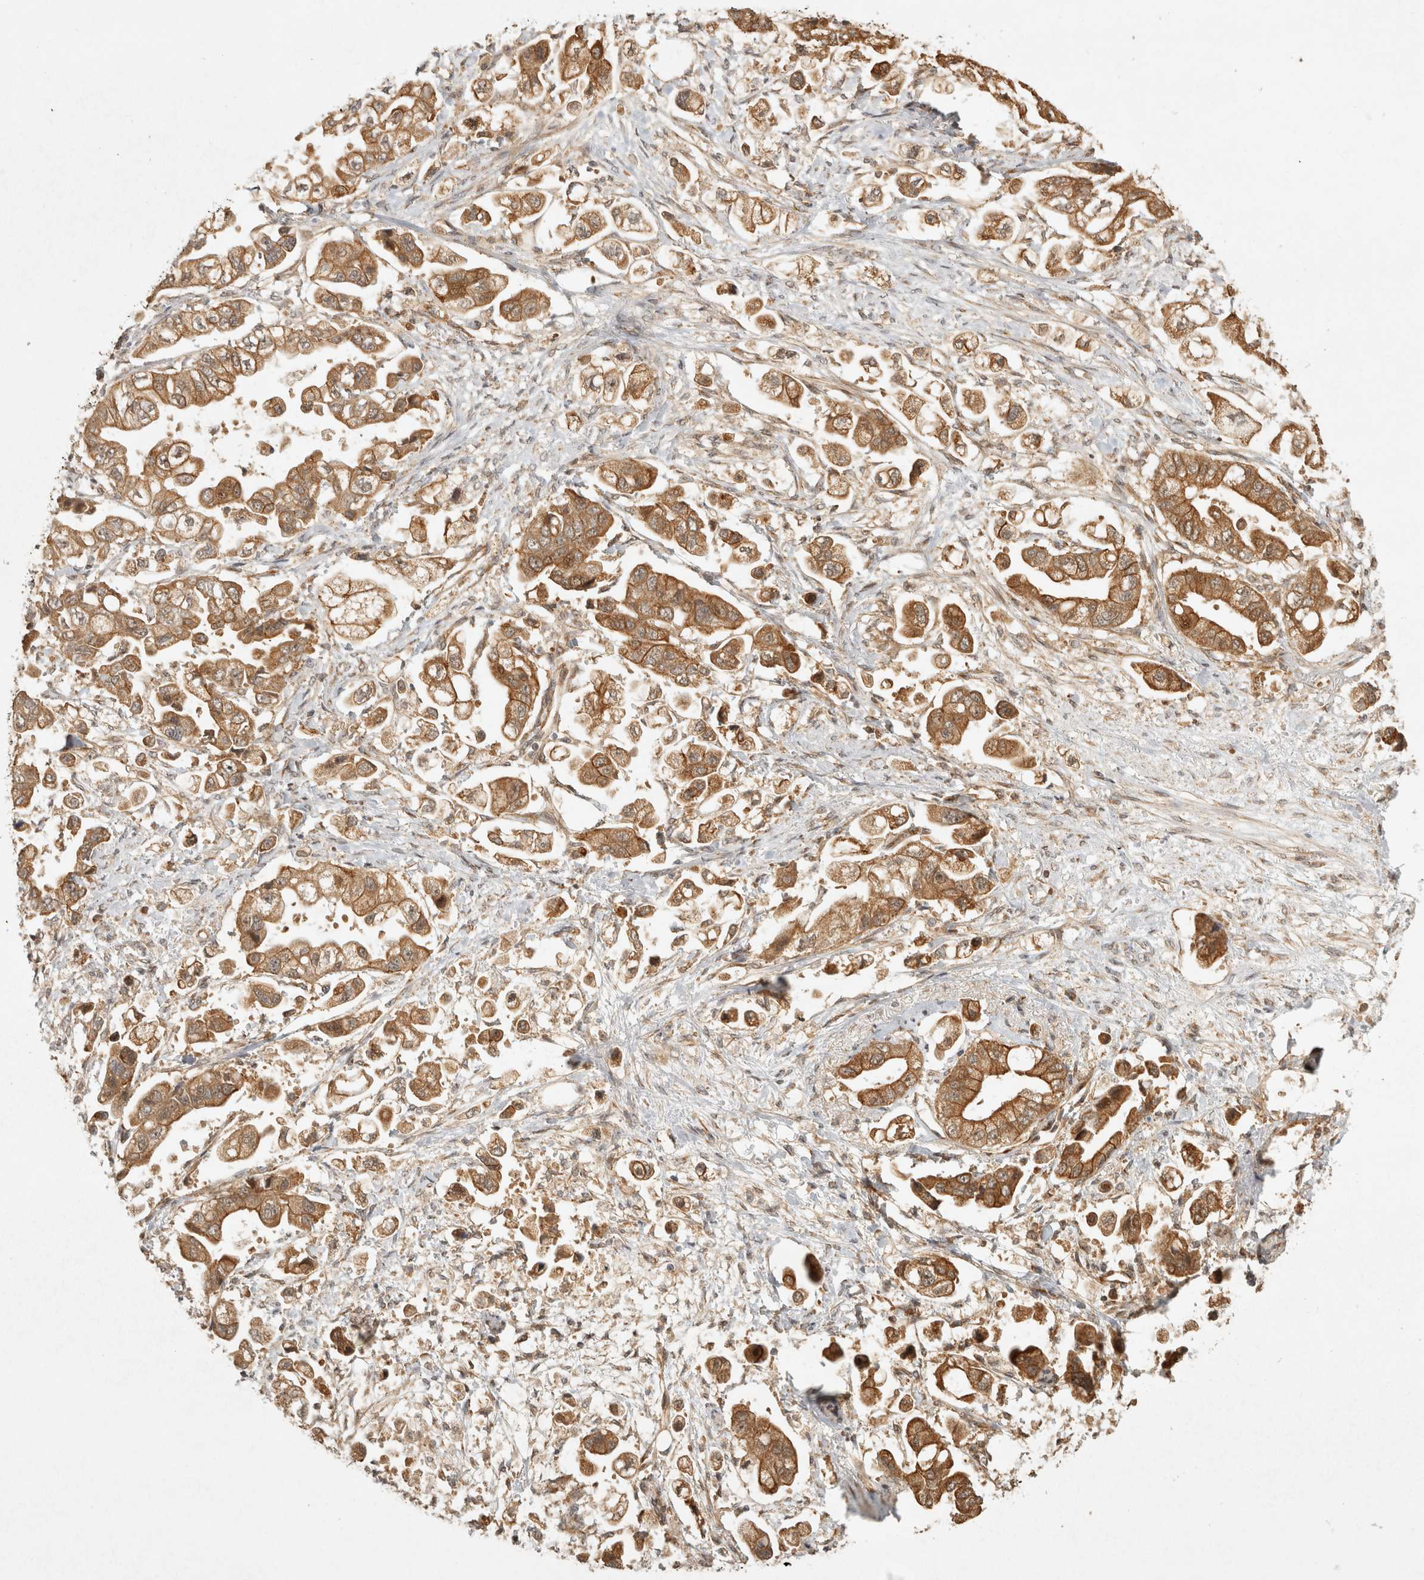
{"staining": {"intensity": "moderate", "quantity": ">75%", "location": "cytoplasmic/membranous"}, "tissue": "stomach cancer", "cell_type": "Tumor cells", "image_type": "cancer", "snomed": [{"axis": "morphology", "description": "Adenocarcinoma, NOS"}, {"axis": "topography", "description": "Stomach"}], "caption": "This is a micrograph of immunohistochemistry (IHC) staining of adenocarcinoma (stomach), which shows moderate positivity in the cytoplasmic/membranous of tumor cells.", "gene": "CAMSAP2", "patient": {"sex": "male", "age": 62}}